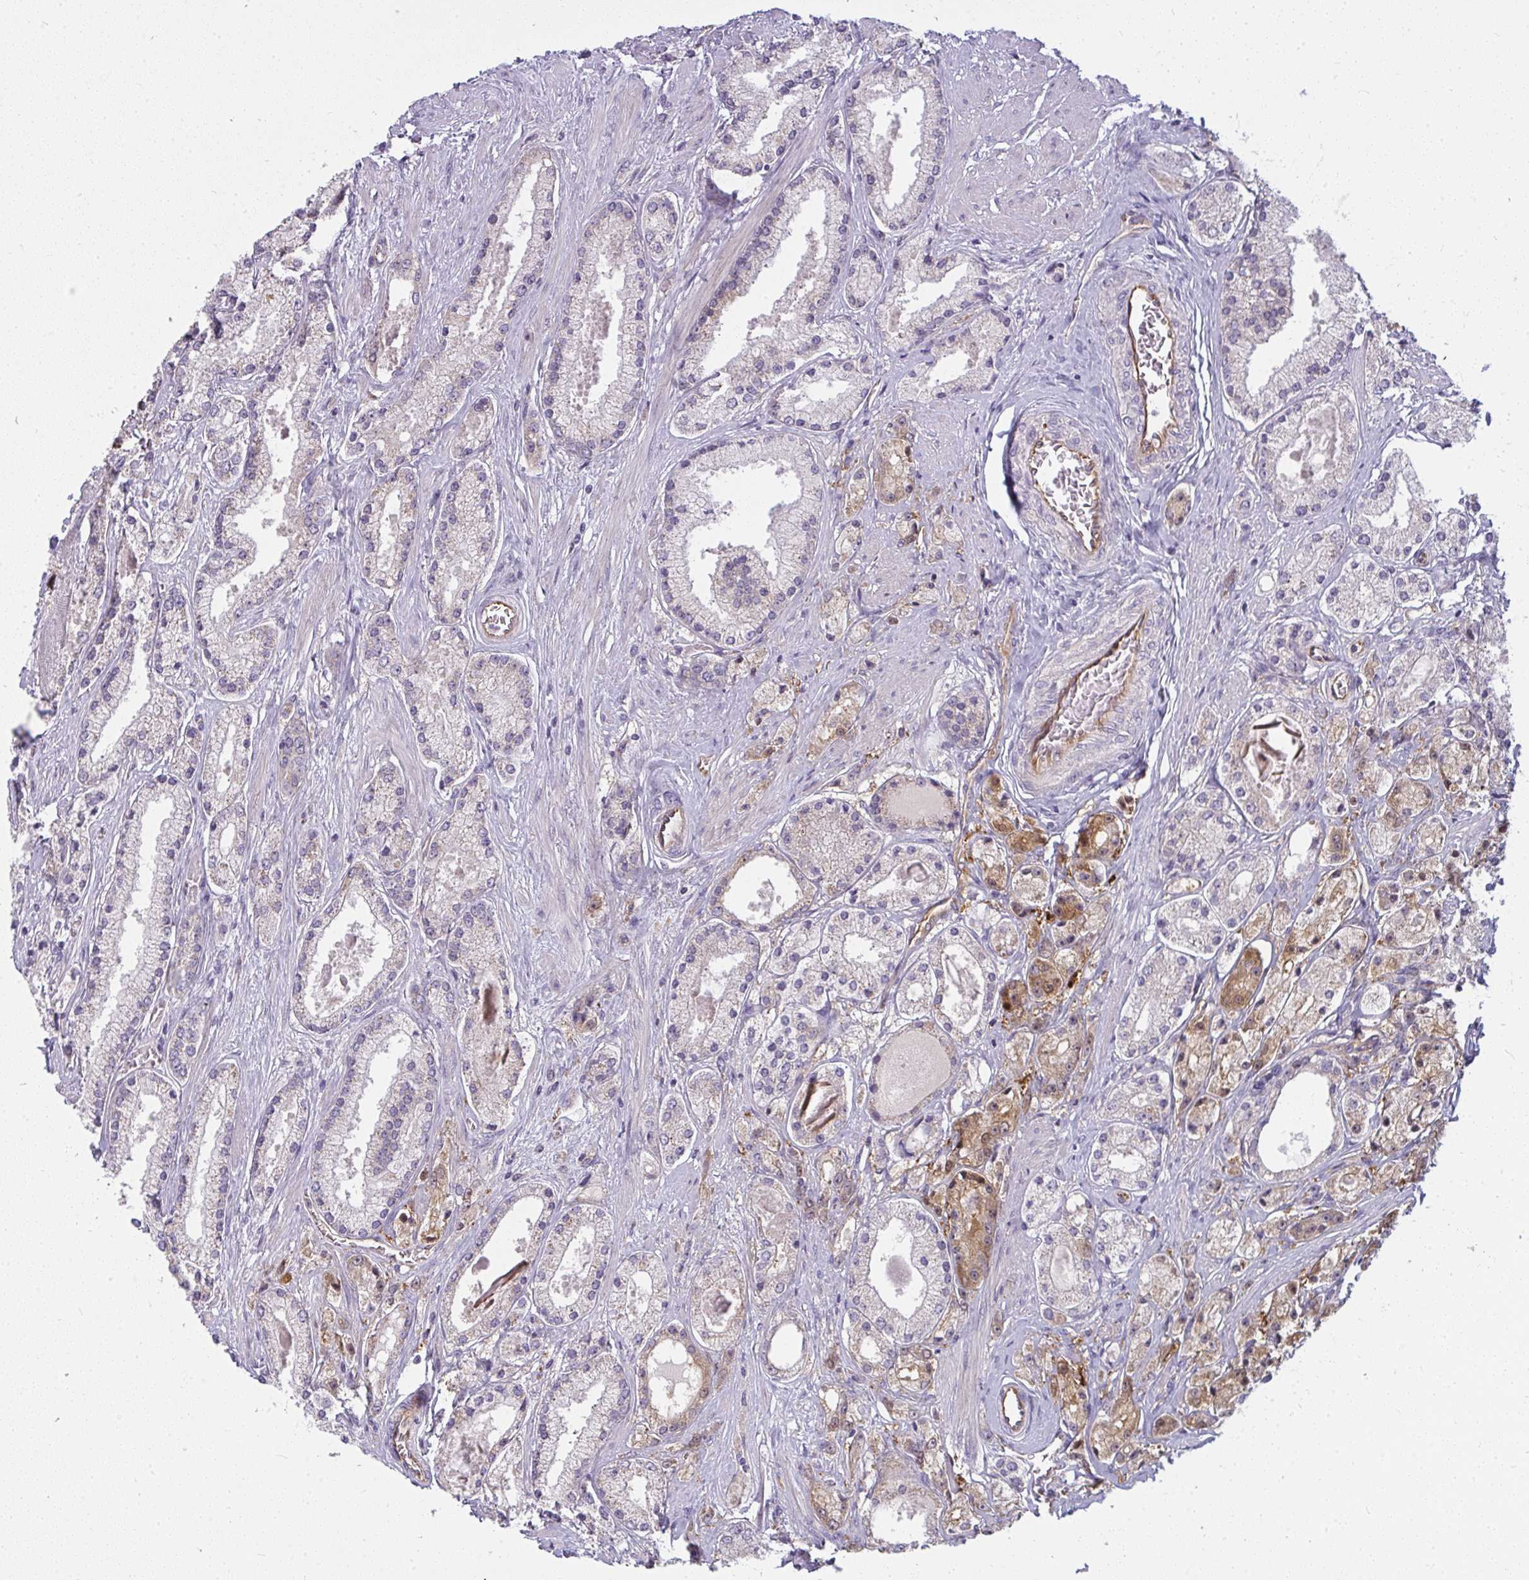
{"staining": {"intensity": "moderate", "quantity": "<25%", "location": "cytoplasmic/membranous"}, "tissue": "prostate cancer", "cell_type": "Tumor cells", "image_type": "cancer", "snomed": [{"axis": "morphology", "description": "Adenocarcinoma, High grade"}, {"axis": "topography", "description": "Prostate"}], "caption": "There is low levels of moderate cytoplasmic/membranous positivity in tumor cells of prostate cancer, as demonstrated by immunohistochemical staining (brown color).", "gene": "IFIT3", "patient": {"sex": "male", "age": 67}}